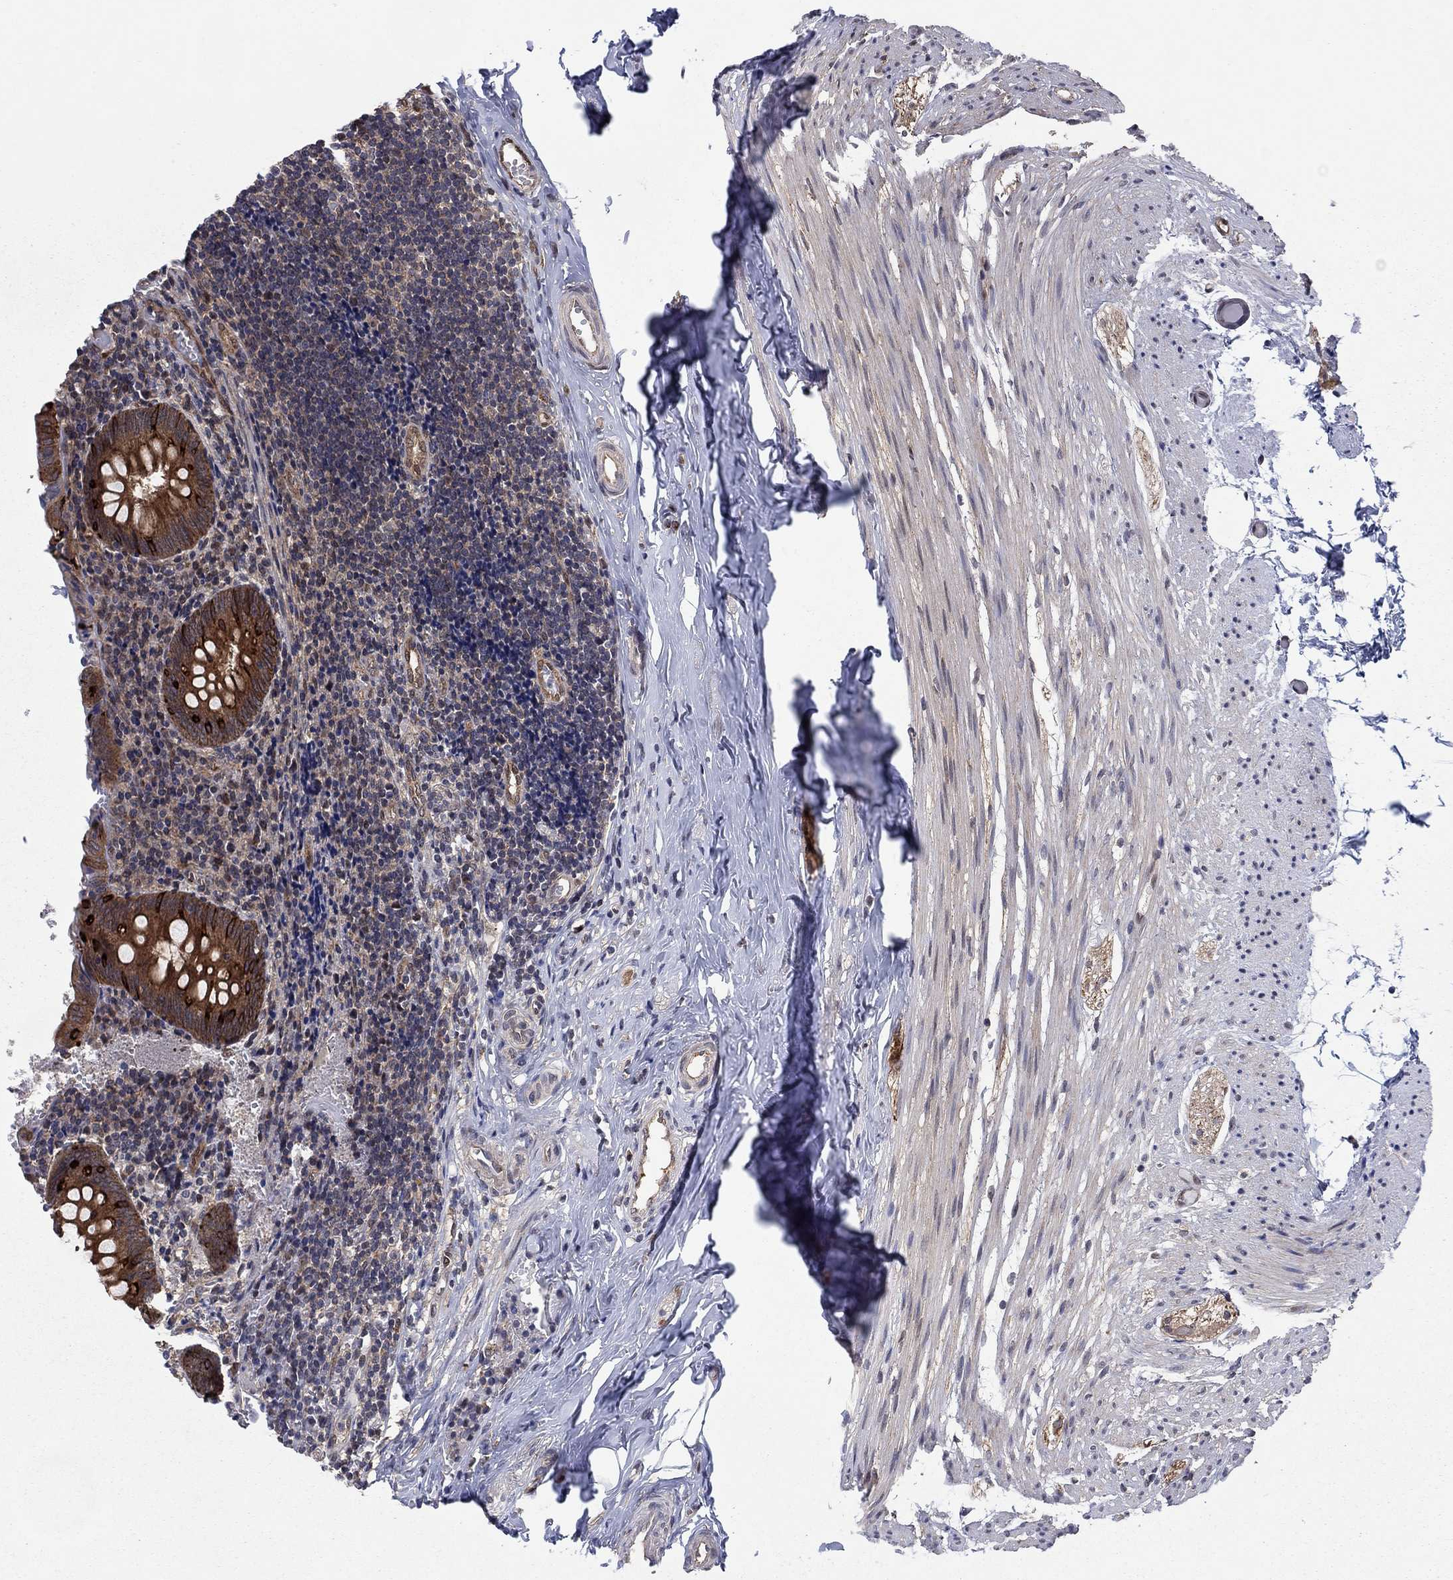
{"staining": {"intensity": "strong", "quantity": ">75%", "location": "cytoplasmic/membranous,nuclear"}, "tissue": "appendix", "cell_type": "Glandular cells", "image_type": "normal", "snomed": [{"axis": "morphology", "description": "Normal tissue, NOS"}, {"axis": "topography", "description": "Appendix"}], "caption": "IHC micrograph of unremarkable appendix: human appendix stained using immunohistochemistry (IHC) shows high levels of strong protein expression localized specifically in the cytoplasmic/membranous,nuclear of glandular cells, appearing as a cytoplasmic/membranous,nuclear brown color.", "gene": "SH3RF1", "patient": {"sex": "female", "age": 23}}